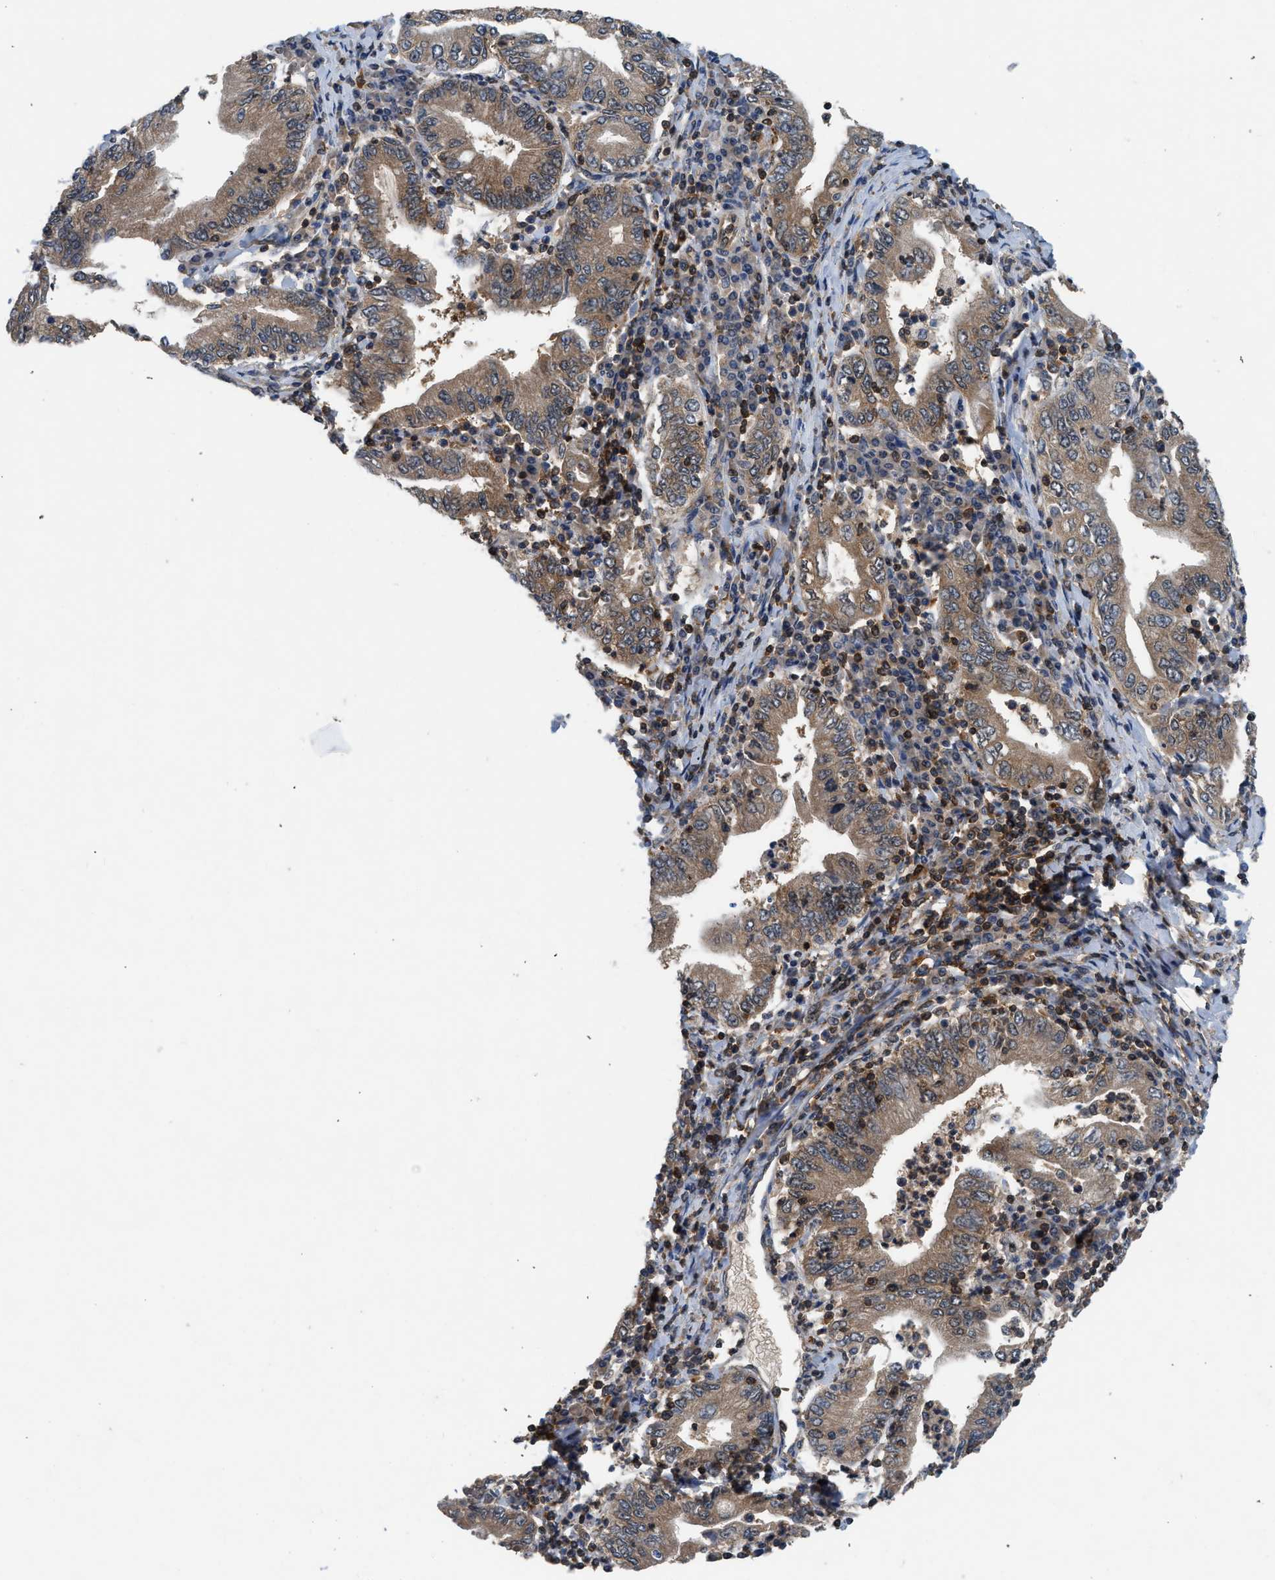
{"staining": {"intensity": "weak", "quantity": ">75%", "location": "cytoplasmic/membranous"}, "tissue": "stomach cancer", "cell_type": "Tumor cells", "image_type": "cancer", "snomed": [{"axis": "morphology", "description": "Normal tissue, NOS"}, {"axis": "morphology", "description": "Adenocarcinoma, NOS"}, {"axis": "topography", "description": "Esophagus"}, {"axis": "topography", "description": "Stomach, upper"}, {"axis": "topography", "description": "Peripheral nerve tissue"}], "caption": "This micrograph exhibits IHC staining of human adenocarcinoma (stomach), with low weak cytoplasmic/membranous staining in approximately >75% of tumor cells.", "gene": "OXSR1", "patient": {"sex": "male", "age": 62}}